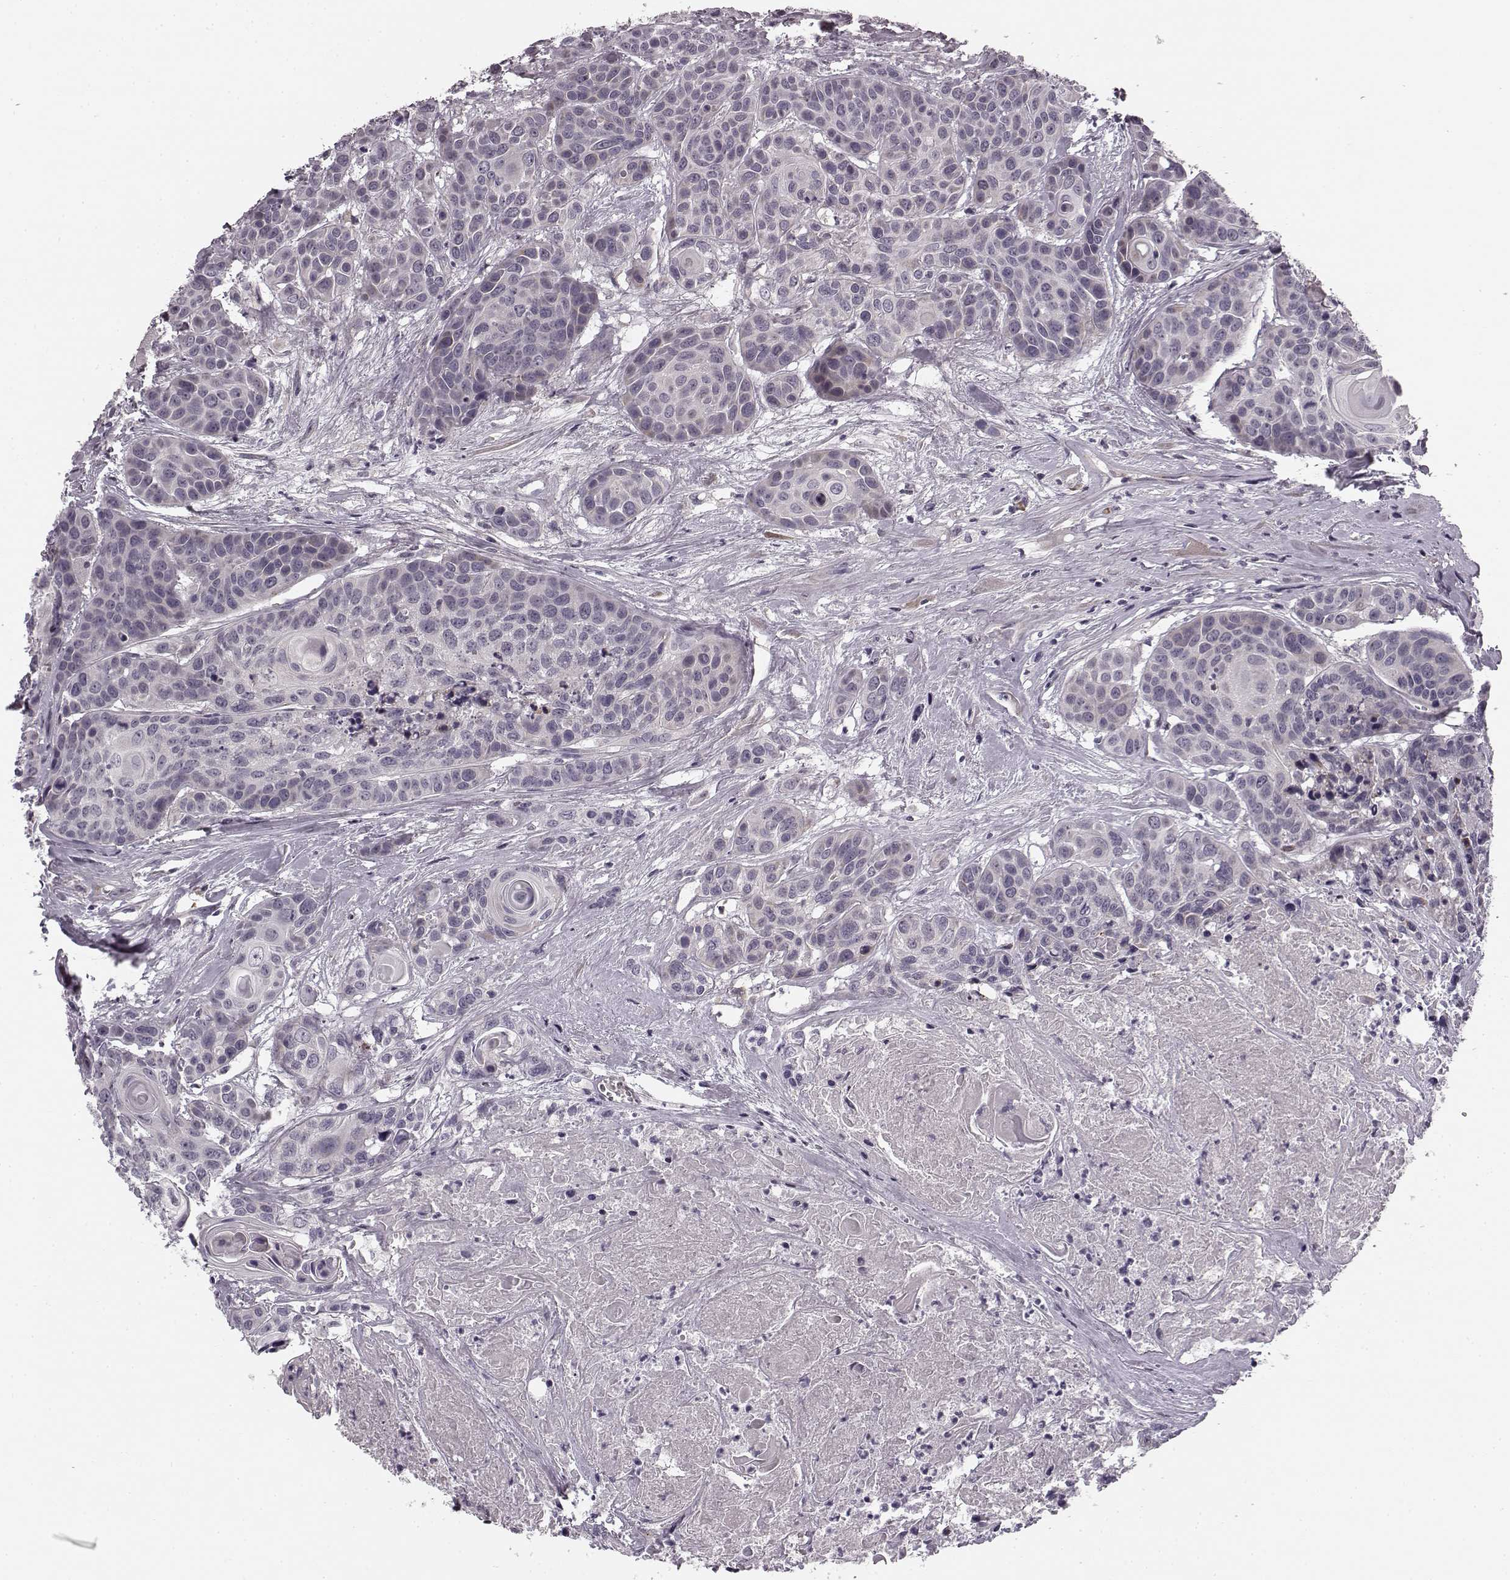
{"staining": {"intensity": "negative", "quantity": "none", "location": "none"}, "tissue": "head and neck cancer", "cell_type": "Tumor cells", "image_type": "cancer", "snomed": [{"axis": "morphology", "description": "Squamous cell carcinoma, NOS"}, {"axis": "topography", "description": "Oral tissue"}, {"axis": "topography", "description": "Head-Neck"}], "caption": "A photomicrograph of head and neck cancer (squamous cell carcinoma) stained for a protein exhibits no brown staining in tumor cells.", "gene": "FAM234B", "patient": {"sex": "male", "age": 56}}